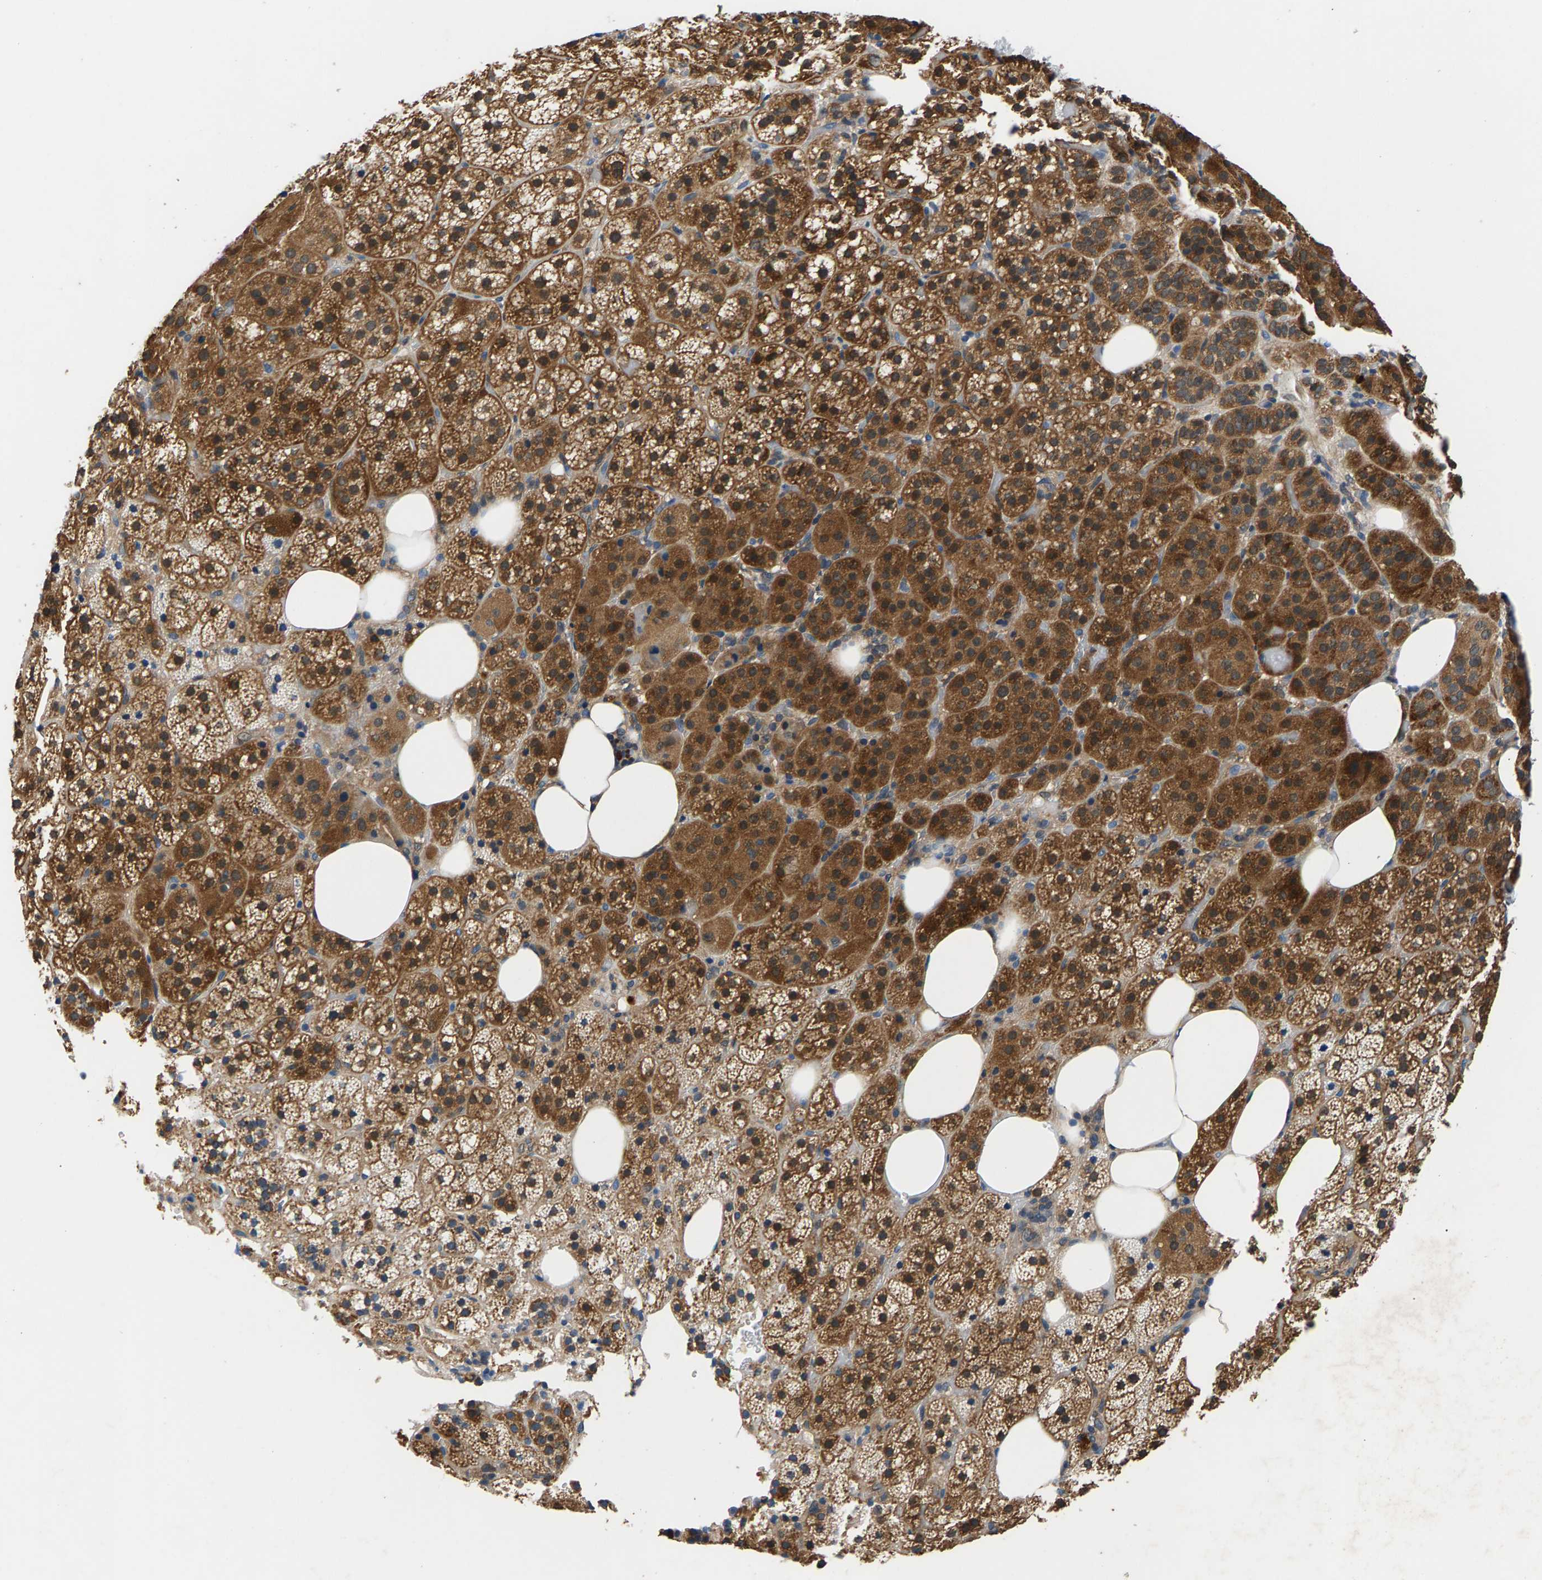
{"staining": {"intensity": "moderate", "quantity": ">75%", "location": "cytoplasmic/membranous"}, "tissue": "adrenal gland", "cell_type": "Glandular cells", "image_type": "normal", "snomed": [{"axis": "morphology", "description": "Normal tissue, NOS"}, {"axis": "topography", "description": "Adrenal gland"}], "caption": "Protein staining shows moderate cytoplasmic/membranous staining in approximately >75% of glandular cells in unremarkable adrenal gland.", "gene": "NT5C", "patient": {"sex": "female", "age": 59}}